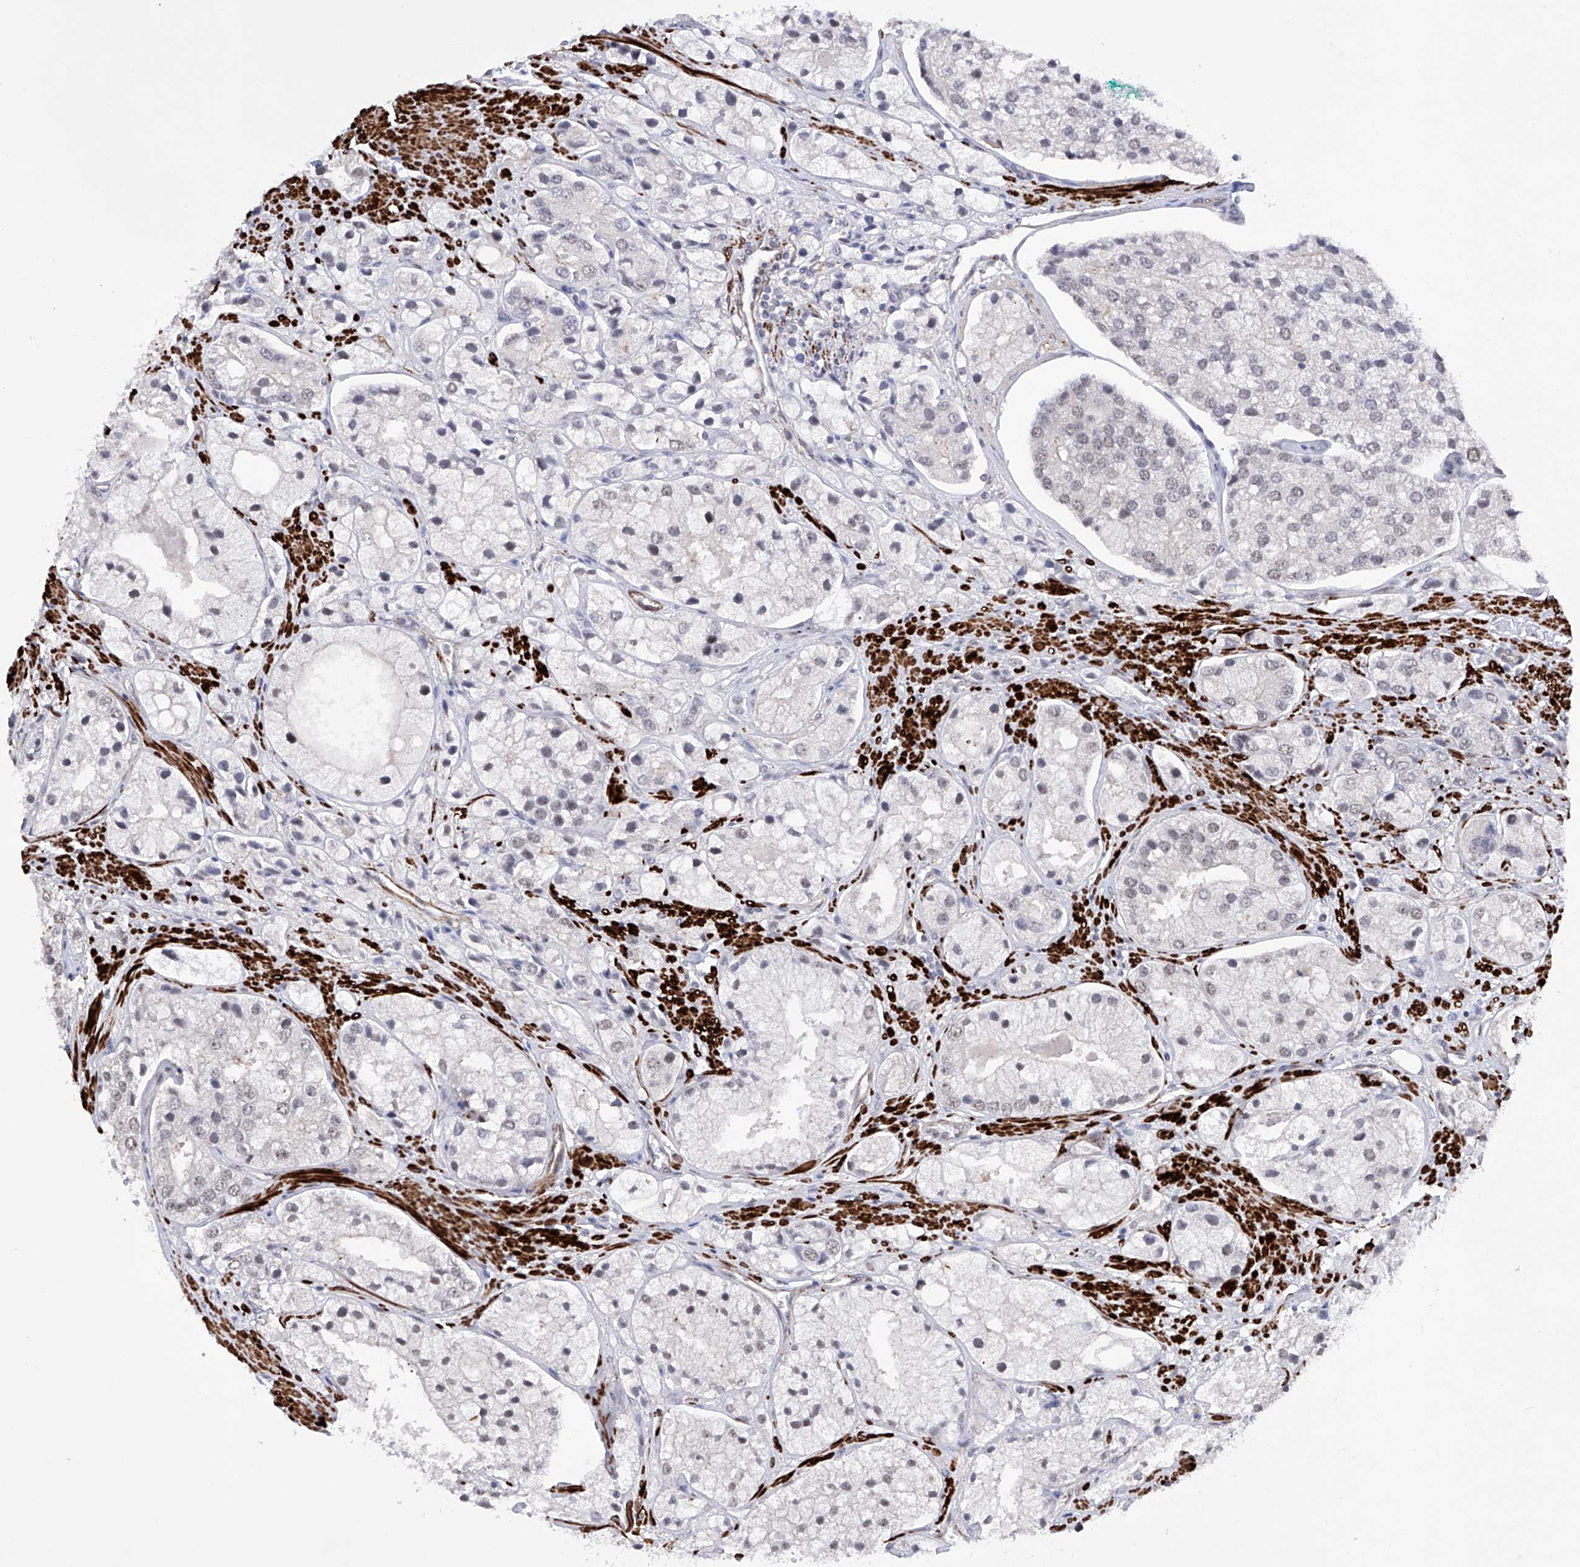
{"staining": {"intensity": "negative", "quantity": "none", "location": "none"}, "tissue": "prostate cancer", "cell_type": "Tumor cells", "image_type": "cancer", "snomed": [{"axis": "morphology", "description": "Adenocarcinoma, High grade"}, {"axis": "topography", "description": "Prostate"}], "caption": "An immunohistochemistry (IHC) photomicrograph of adenocarcinoma (high-grade) (prostate) is shown. There is no staining in tumor cells of adenocarcinoma (high-grade) (prostate).", "gene": "NFATC4", "patient": {"sex": "male", "age": 50}}